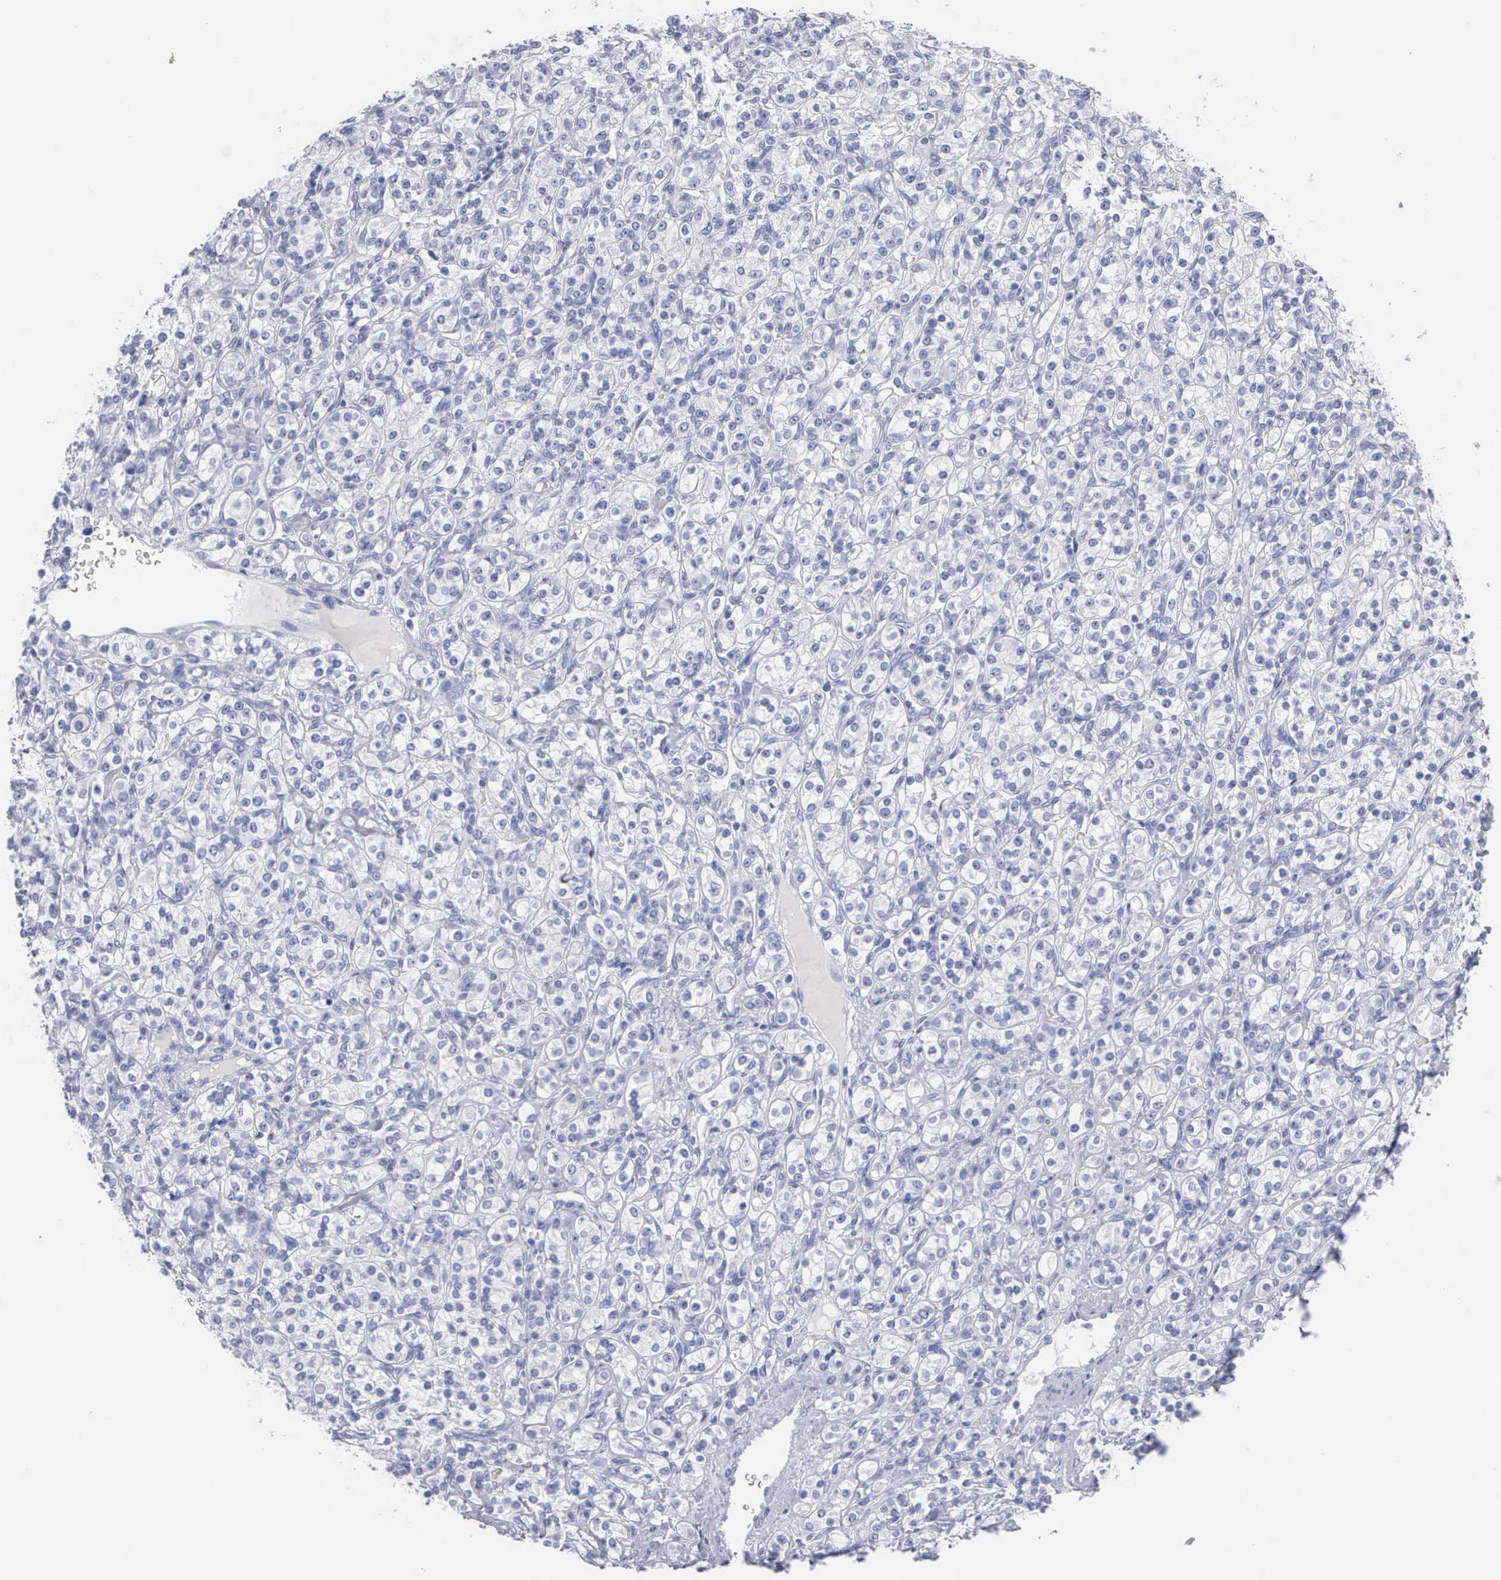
{"staining": {"intensity": "negative", "quantity": "none", "location": "none"}, "tissue": "renal cancer", "cell_type": "Tumor cells", "image_type": "cancer", "snomed": [{"axis": "morphology", "description": "Adenocarcinoma, NOS"}, {"axis": "topography", "description": "Kidney"}], "caption": "Adenocarcinoma (renal) was stained to show a protein in brown. There is no significant staining in tumor cells.", "gene": "CYP19A1", "patient": {"sex": "male", "age": 77}}